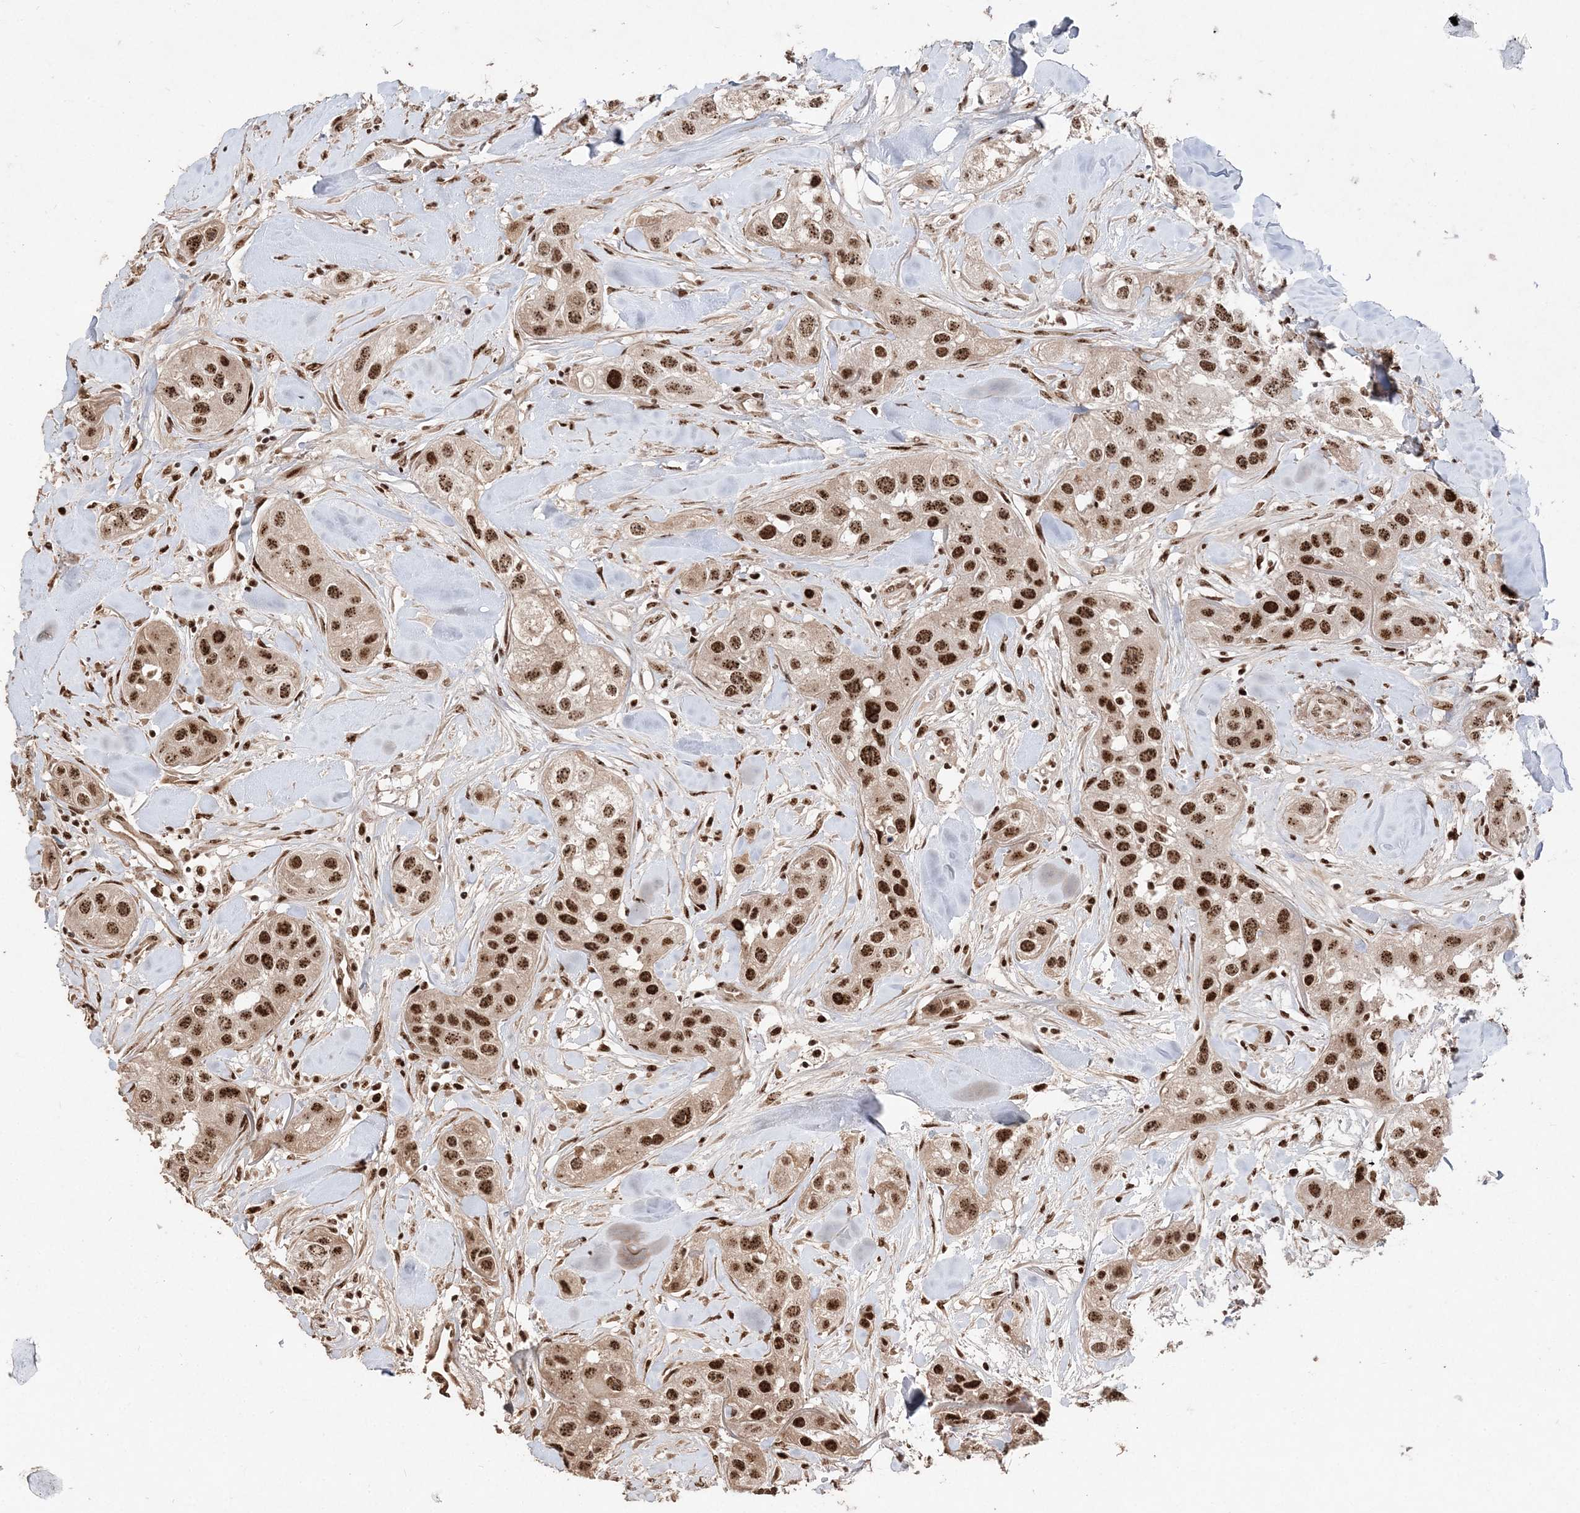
{"staining": {"intensity": "strong", "quantity": ">75%", "location": "nuclear"}, "tissue": "head and neck cancer", "cell_type": "Tumor cells", "image_type": "cancer", "snomed": [{"axis": "morphology", "description": "Normal tissue, NOS"}, {"axis": "morphology", "description": "Squamous cell carcinoma, NOS"}, {"axis": "topography", "description": "Skeletal muscle"}, {"axis": "topography", "description": "Head-Neck"}], "caption": "A photomicrograph of human head and neck cancer stained for a protein demonstrates strong nuclear brown staining in tumor cells.", "gene": "RBM17", "patient": {"sex": "male", "age": 51}}